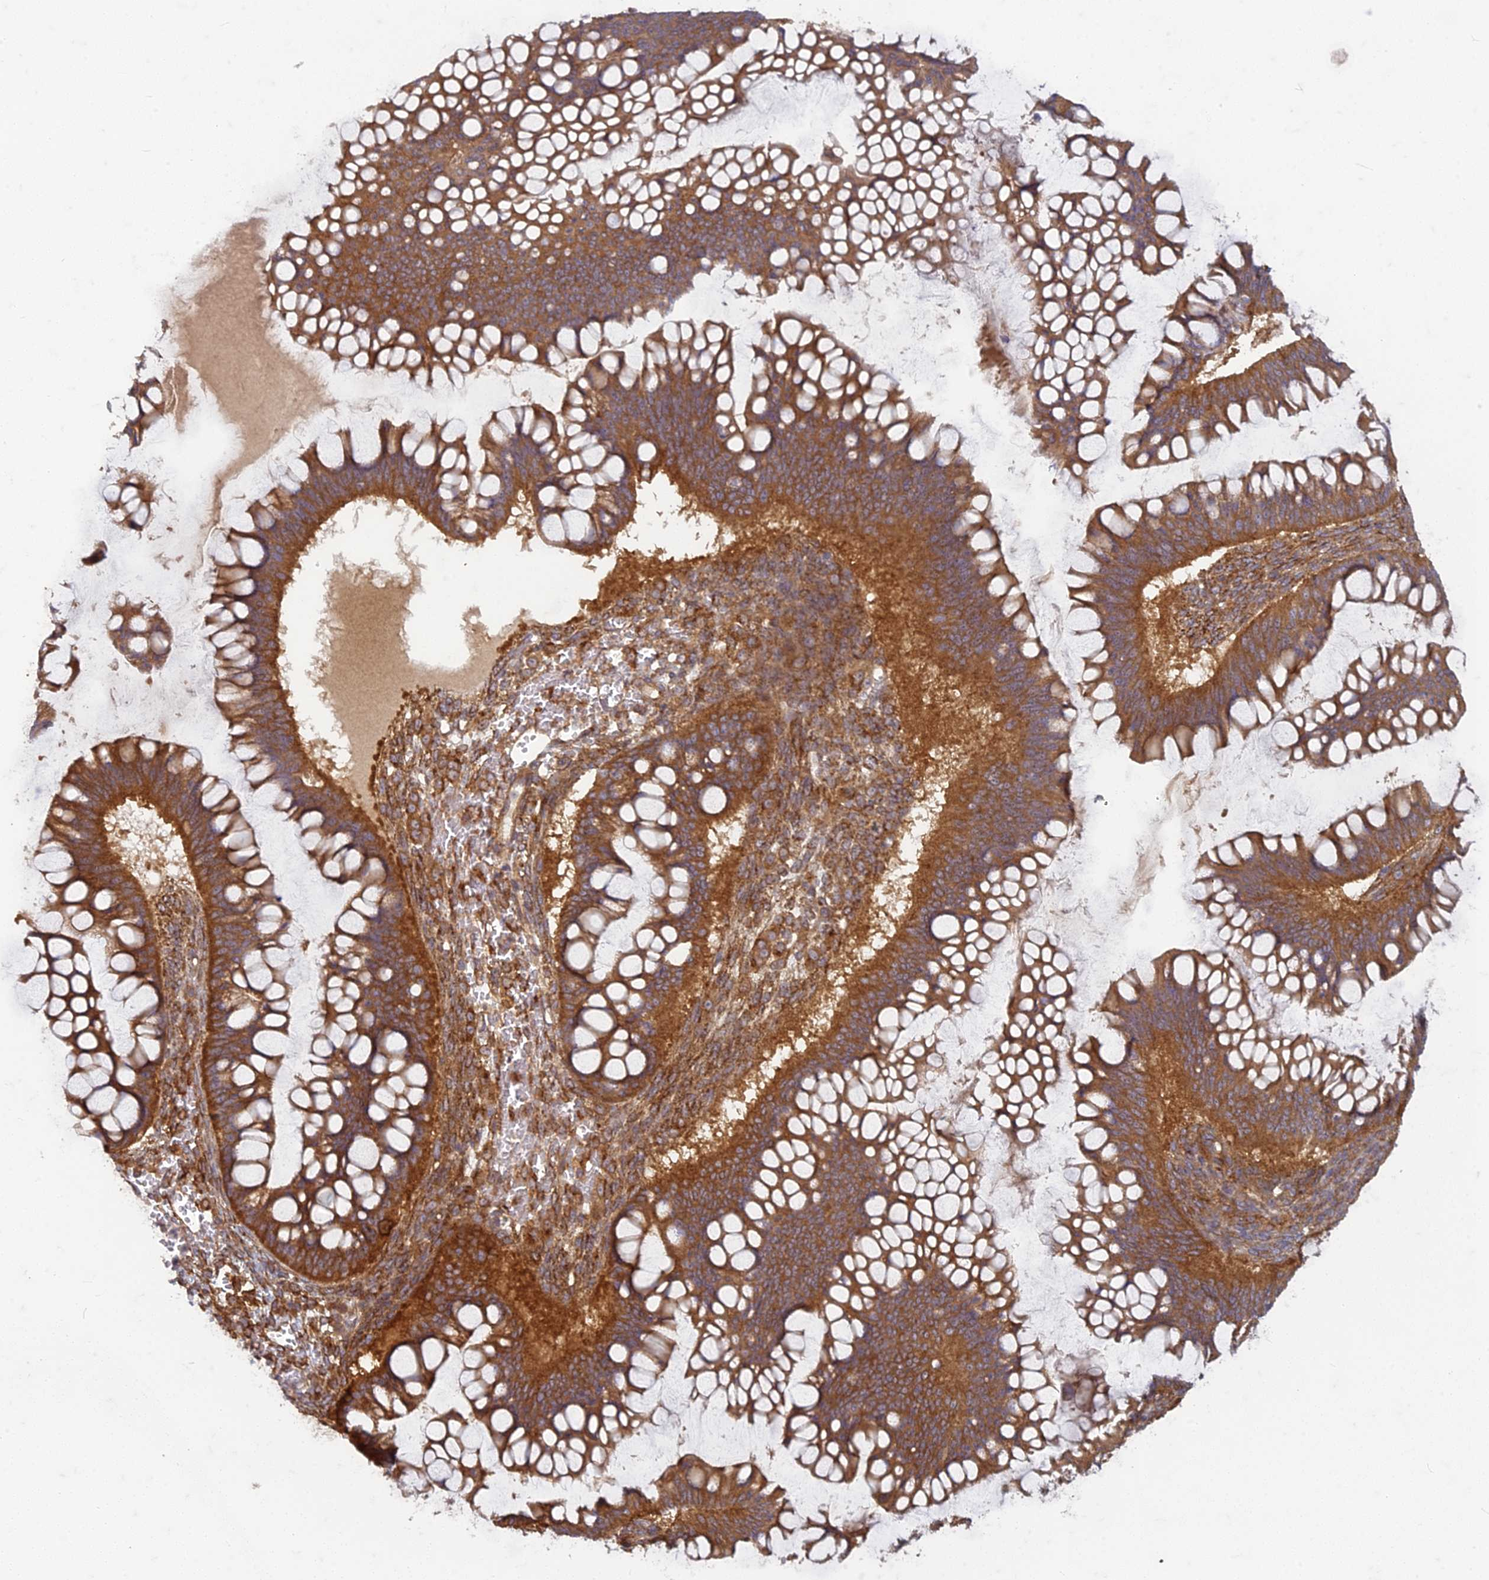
{"staining": {"intensity": "strong", "quantity": ">75%", "location": "cytoplasmic/membranous"}, "tissue": "ovarian cancer", "cell_type": "Tumor cells", "image_type": "cancer", "snomed": [{"axis": "morphology", "description": "Cystadenocarcinoma, mucinous, NOS"}, {"axis": "topography", "description": "Ovary"}], "caption": "Human ovarian mucinous cystadenocarcinoma stained for a protein (brown) shows strong cytoplasmic/membranous positive positivity in about >75% of tumor cells.", "gene": "TCF25", "patient": {"sex": "female", "age": 73}}